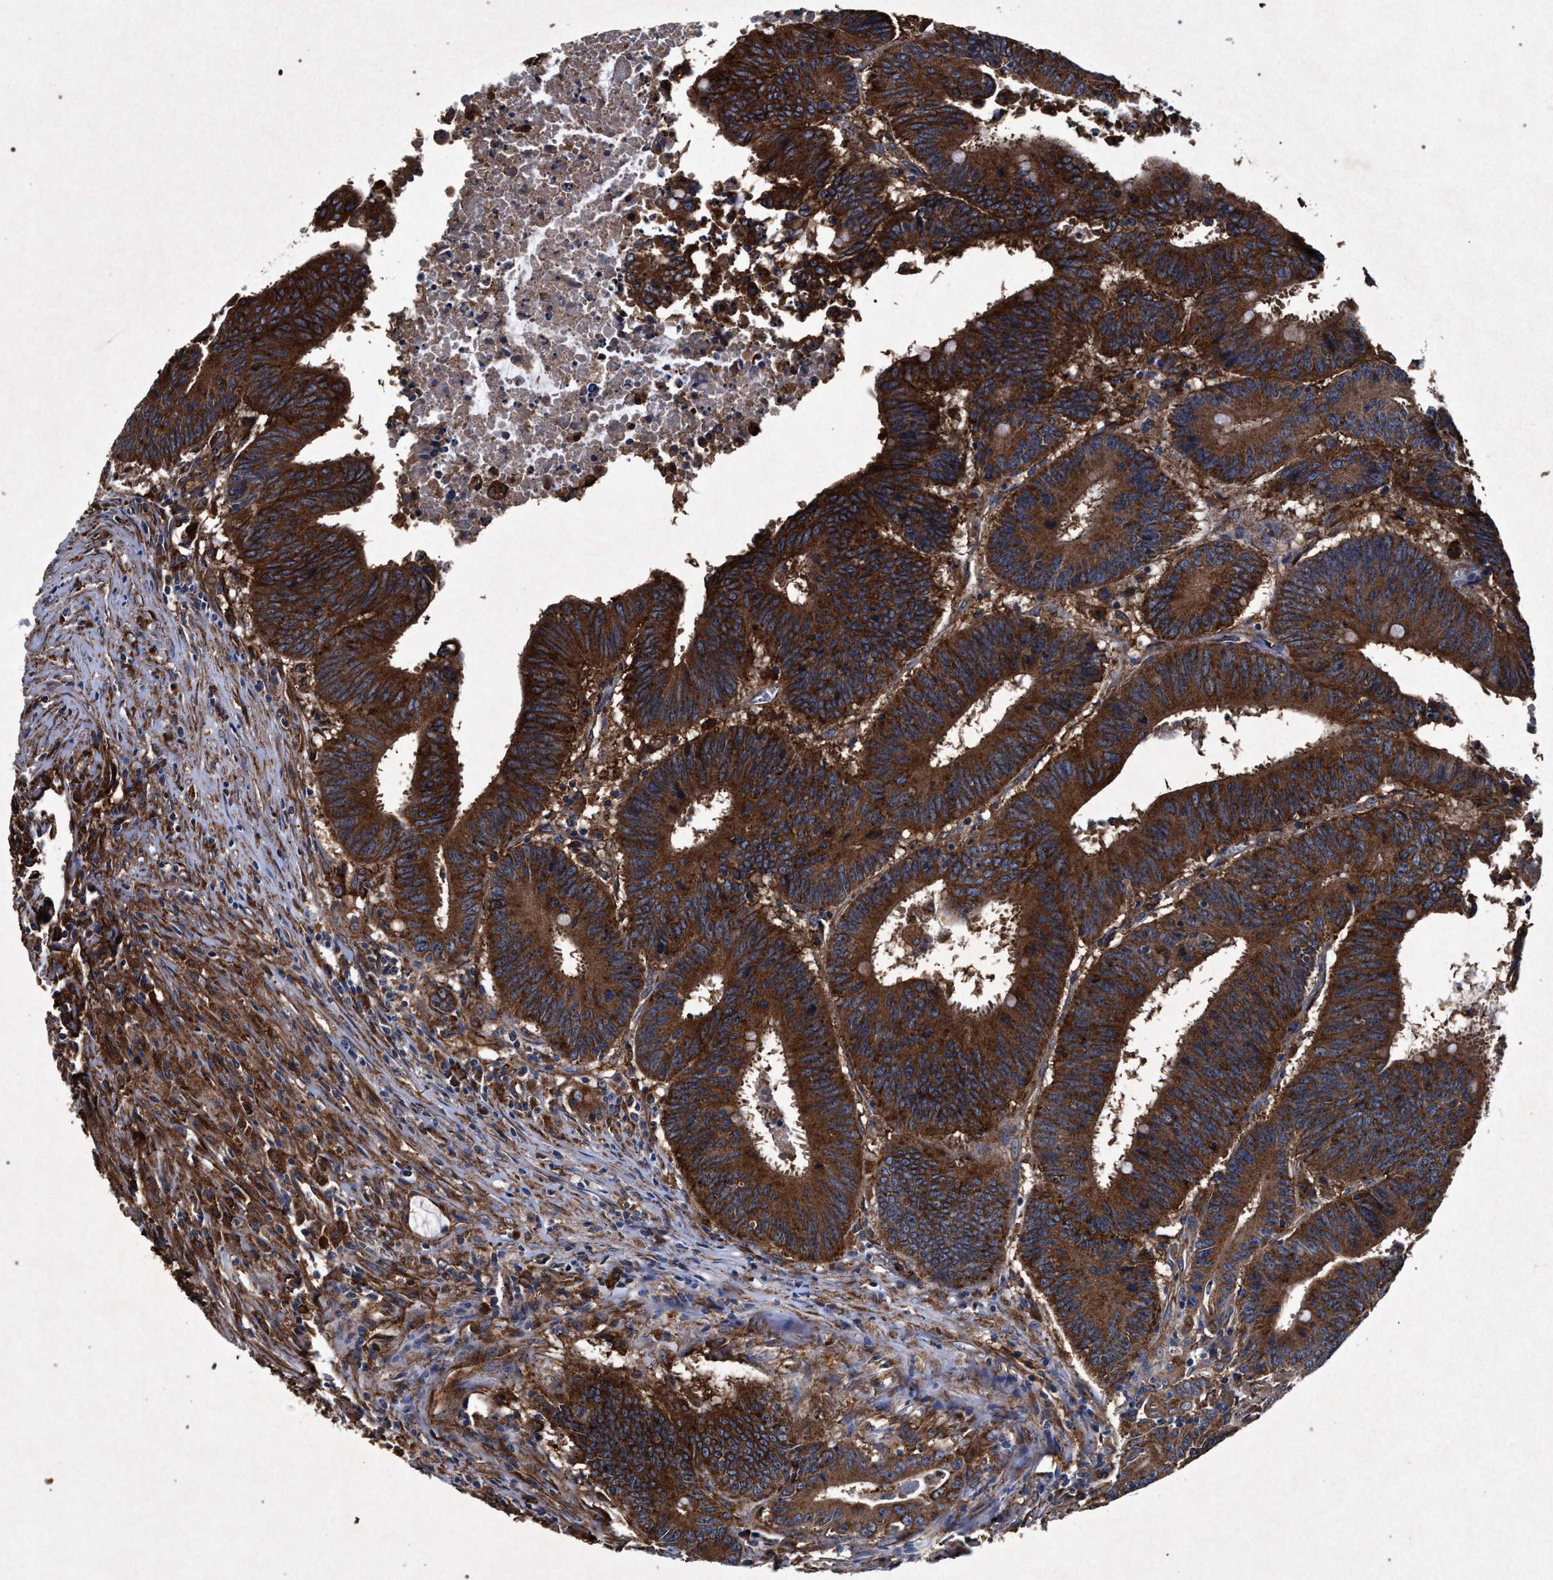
{"staining": {"intensity": "strong", "quantity": ">75%", "location": "cytoplasmic/membranous"}, "tissue": "colorectal cancer", "cell_type": "Tumor cells", "image_type": "cancer", "snomed": [{"axis": "morphology", "description": "Adenocarcinoma, NOS"}, {"axis": "topography", "description": "Colon"}], "caption": "This photomicrograph displays colorectal cancer stained with IHC to label a protein in brown. The cytoplasmic/membranous of tumor cells show strong positivity for the protein. Nuclei are counter-stained blue.", "gene": "MARCKS", "patient": {"sex": "male", "age": 45}}